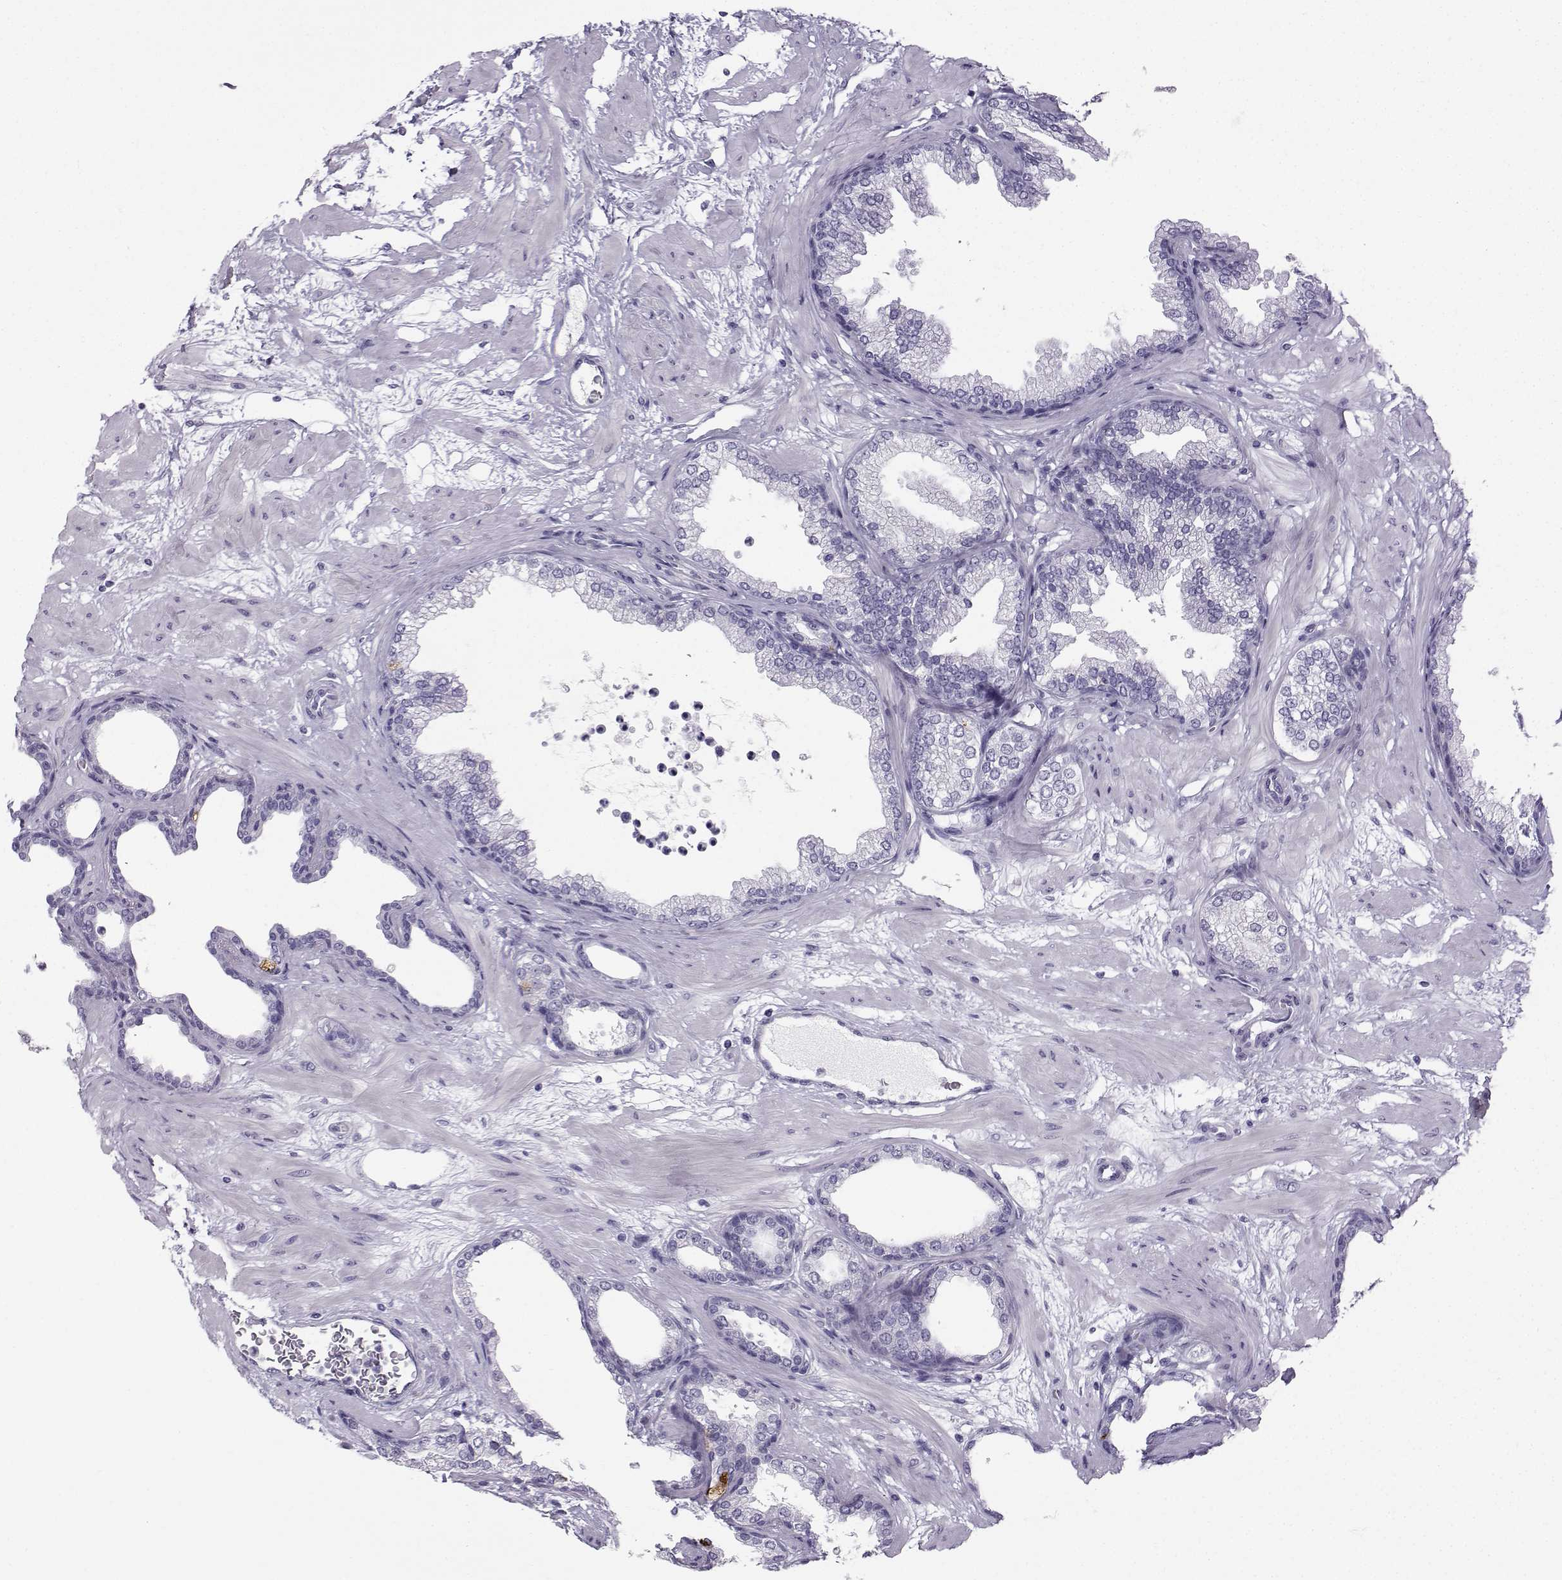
{"staining": {"intensity": "negative", "quantity": "none", "location": "none"}, "tissue": "prostate", "cell_type": "Glandular cells", "image_type": "normal", "snomed": [{"axis": "morphology", "description": "Normal tissue, NOS"}, {"axis": "topography", "description": "Prostate"}], "caption": "An immunohistochemistry (IHC) micrograph of benign prostate is shown. There is no staining in glandular cells of prostate.", "gene": "ZBTB8B", "patient": {"sex": "male", "age": 37}}